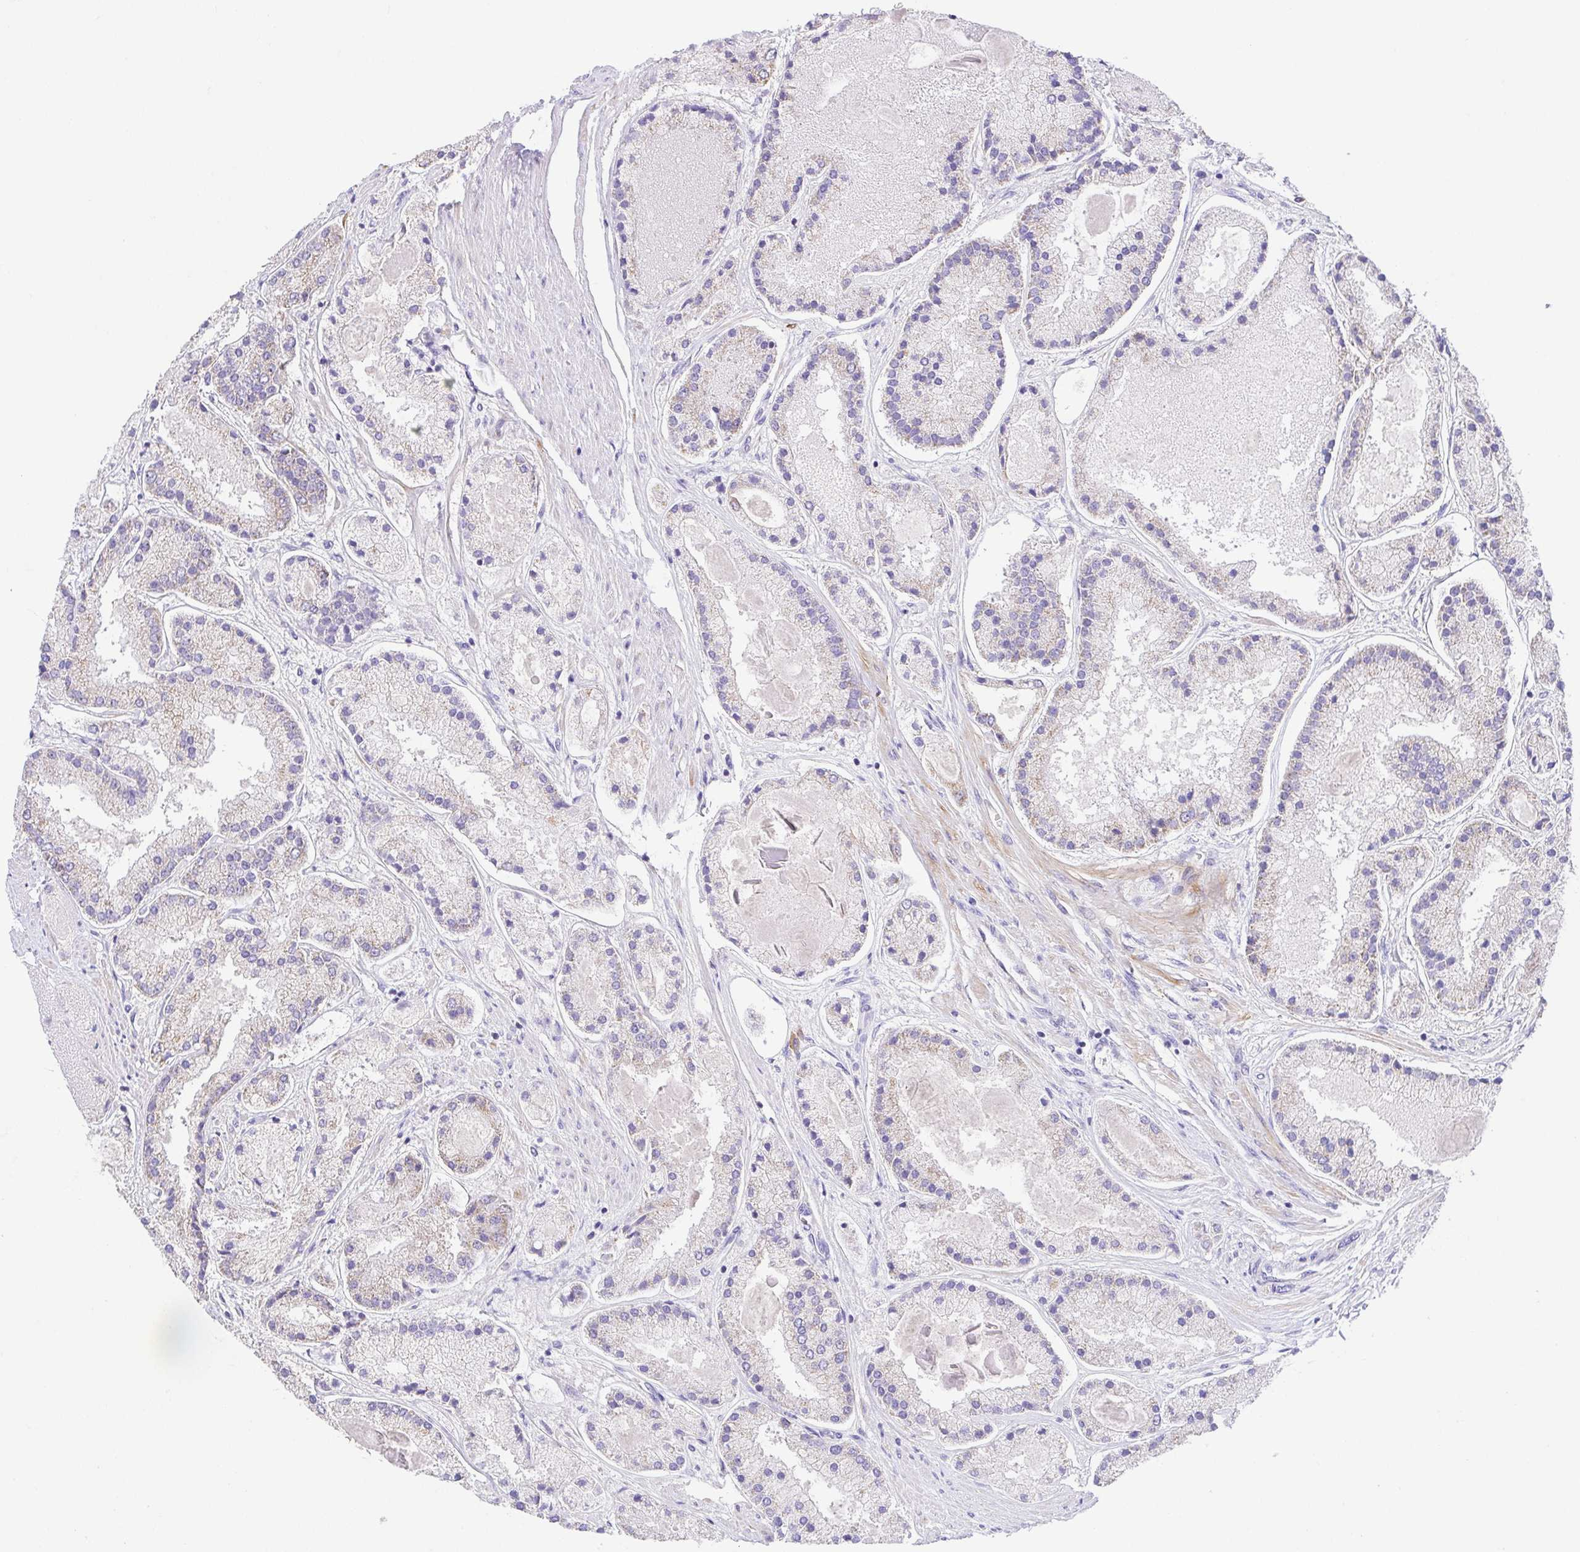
{"staining": {"intensity": "negative", "quantity": "none", "location": "none"}, "tissue": "prostate cancer", "cell_type": "Tumor cells", "image_type": "cancer", "snomed": [{"axis": "morphology", "description": "Adenocarcinoma, High grade"}, {"axis": "topography", "description": "Prostate"}], "caption": "Human prostate cancer stained for a protein using IHC shows no staining in tumor cells.", "gene": "SLC13A1", "patient": {"sex": "male", "age": 67}}